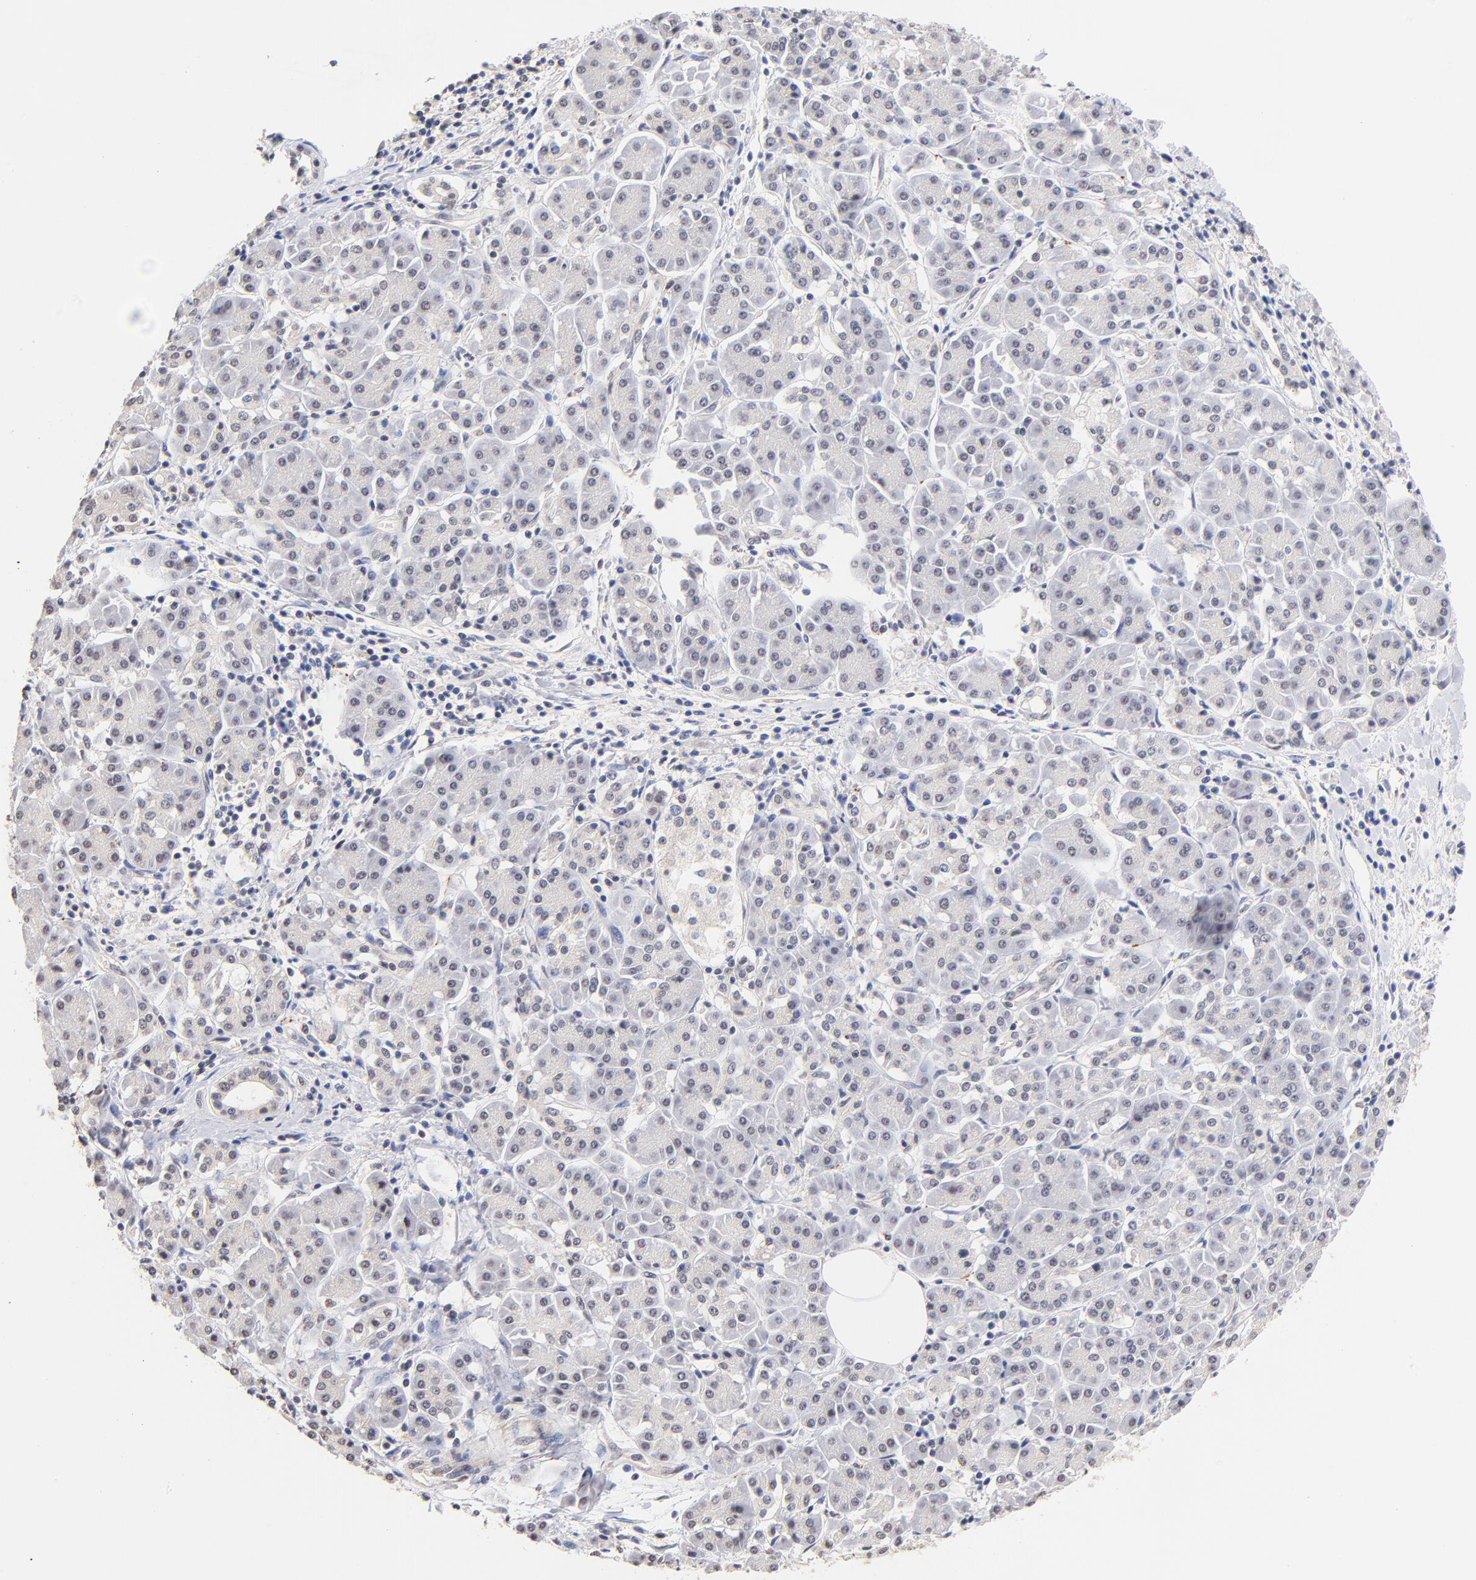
{"staining": {"intensity": "negative", "quantity": "none", "location": "none"}, "tissue": "pancreatic cancer", "cell_type": "Tumor cells", "image_type": "cancer", "snomed": [{"axis": "morphology", "description": "Adenocarcinoma, NOS"}, {"axis": "topography", "description": "Pancreas"}], "caption": "This micrograph is of pancreatic cancer stained with immunohistochemistry to label a protein in brown with the nuclei are counter-stained blue. There is no staining in tumor cells. (DAB (3,3'-diaminobenzidine) immunohistochemistry (IHC) with hematoxylin counter stain).", "gene": "RIBC2", "patient": {"sex": "female", "age": 57}}